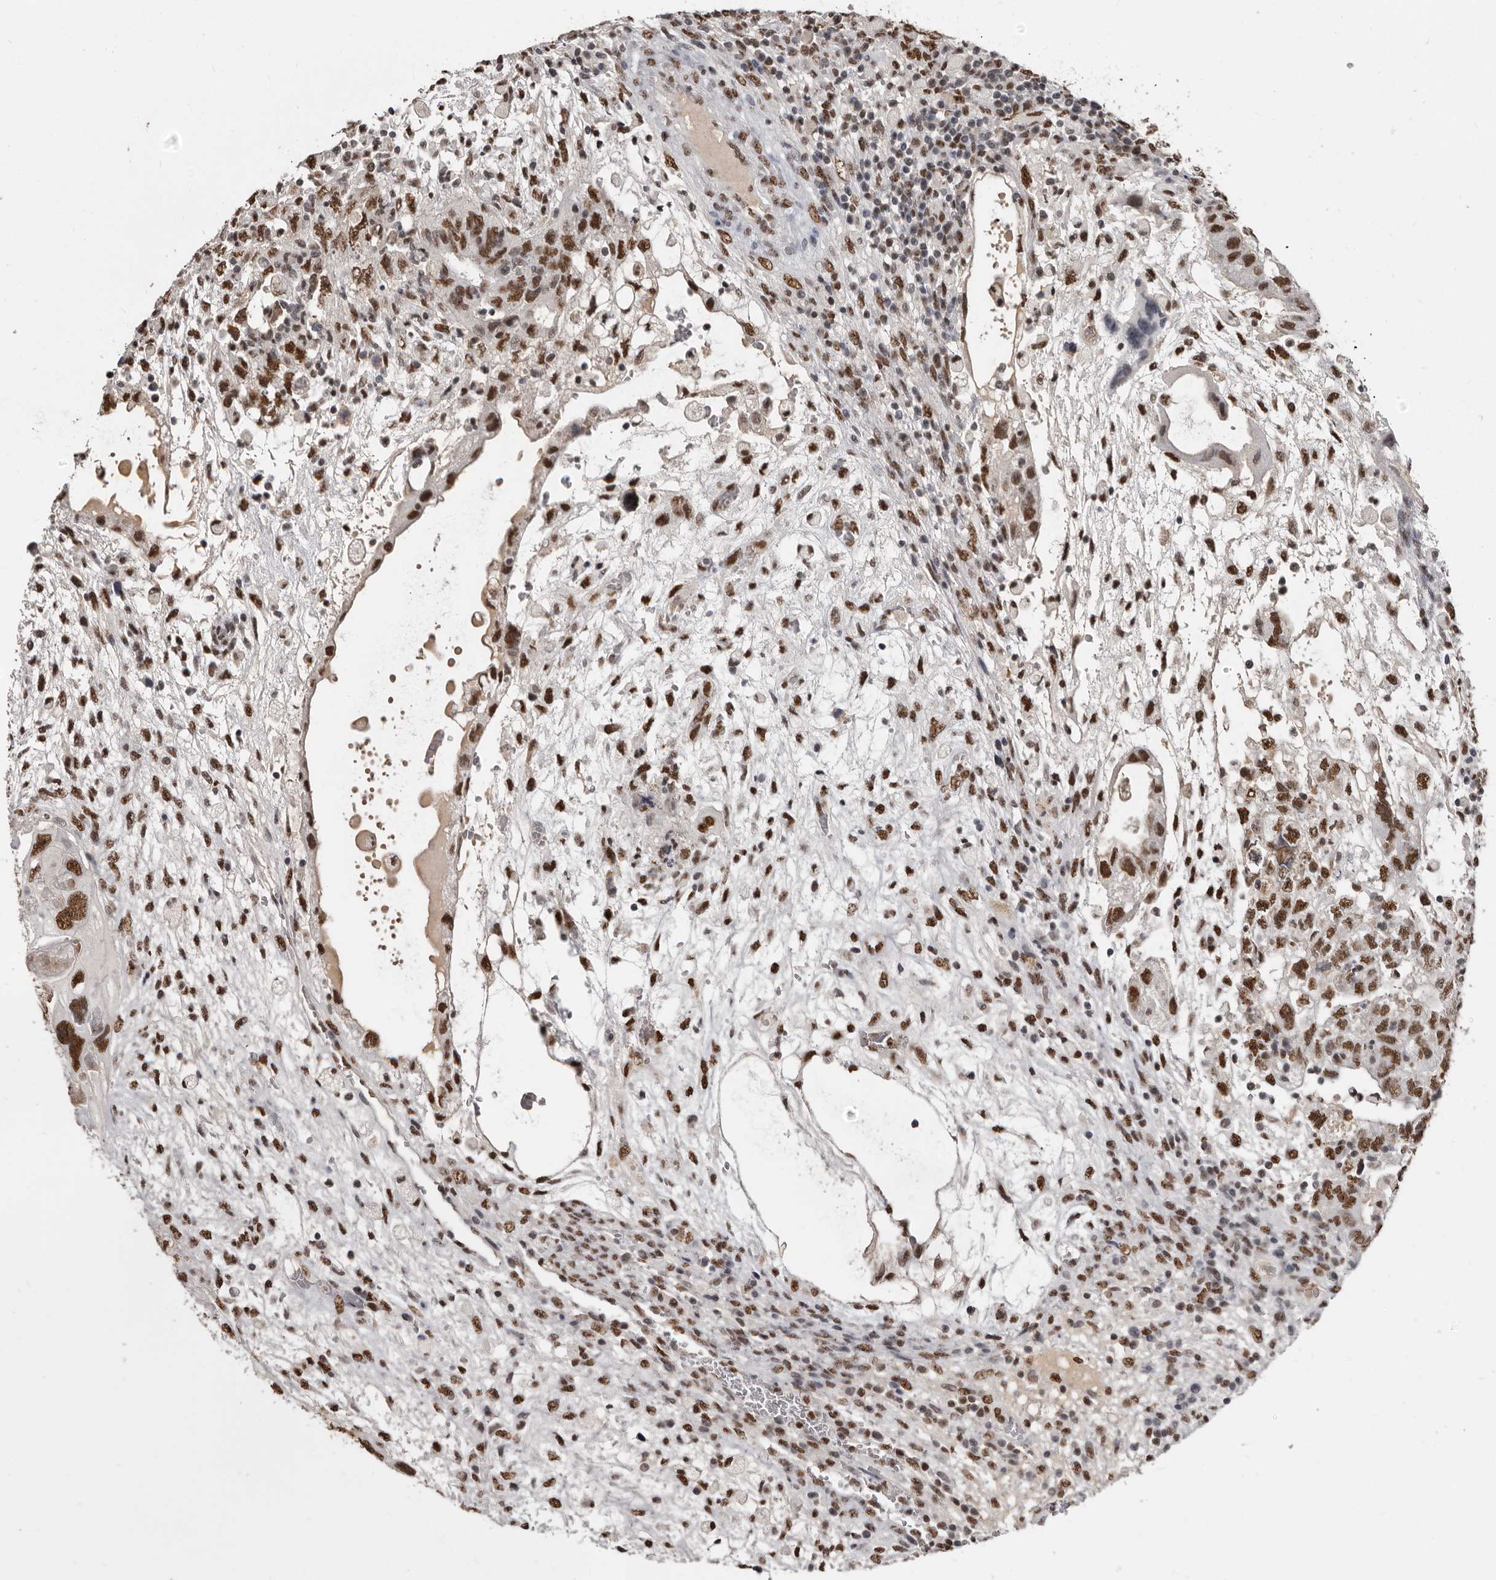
{"staining": {"intensity": "strong", "quantity": ">75%", "location": "nuclear"}, "tissue": "testis cancer", "cell_type": "Tumor cells", "image_type": "cancer", "snomed": [{"axis": "morphology", "description": "Carcinoma, Embryonal, NOS"}, {"axis": "topography", "description": "Testis"}], "caption": "Immunohistochemical staining of human testis embryonal carcinoma demonstrates high levels of strong nuclear expression in approximately >75% of tumor cells.", "gene": "SCAF4", "patient": {"sex": "male", "age": 36}}